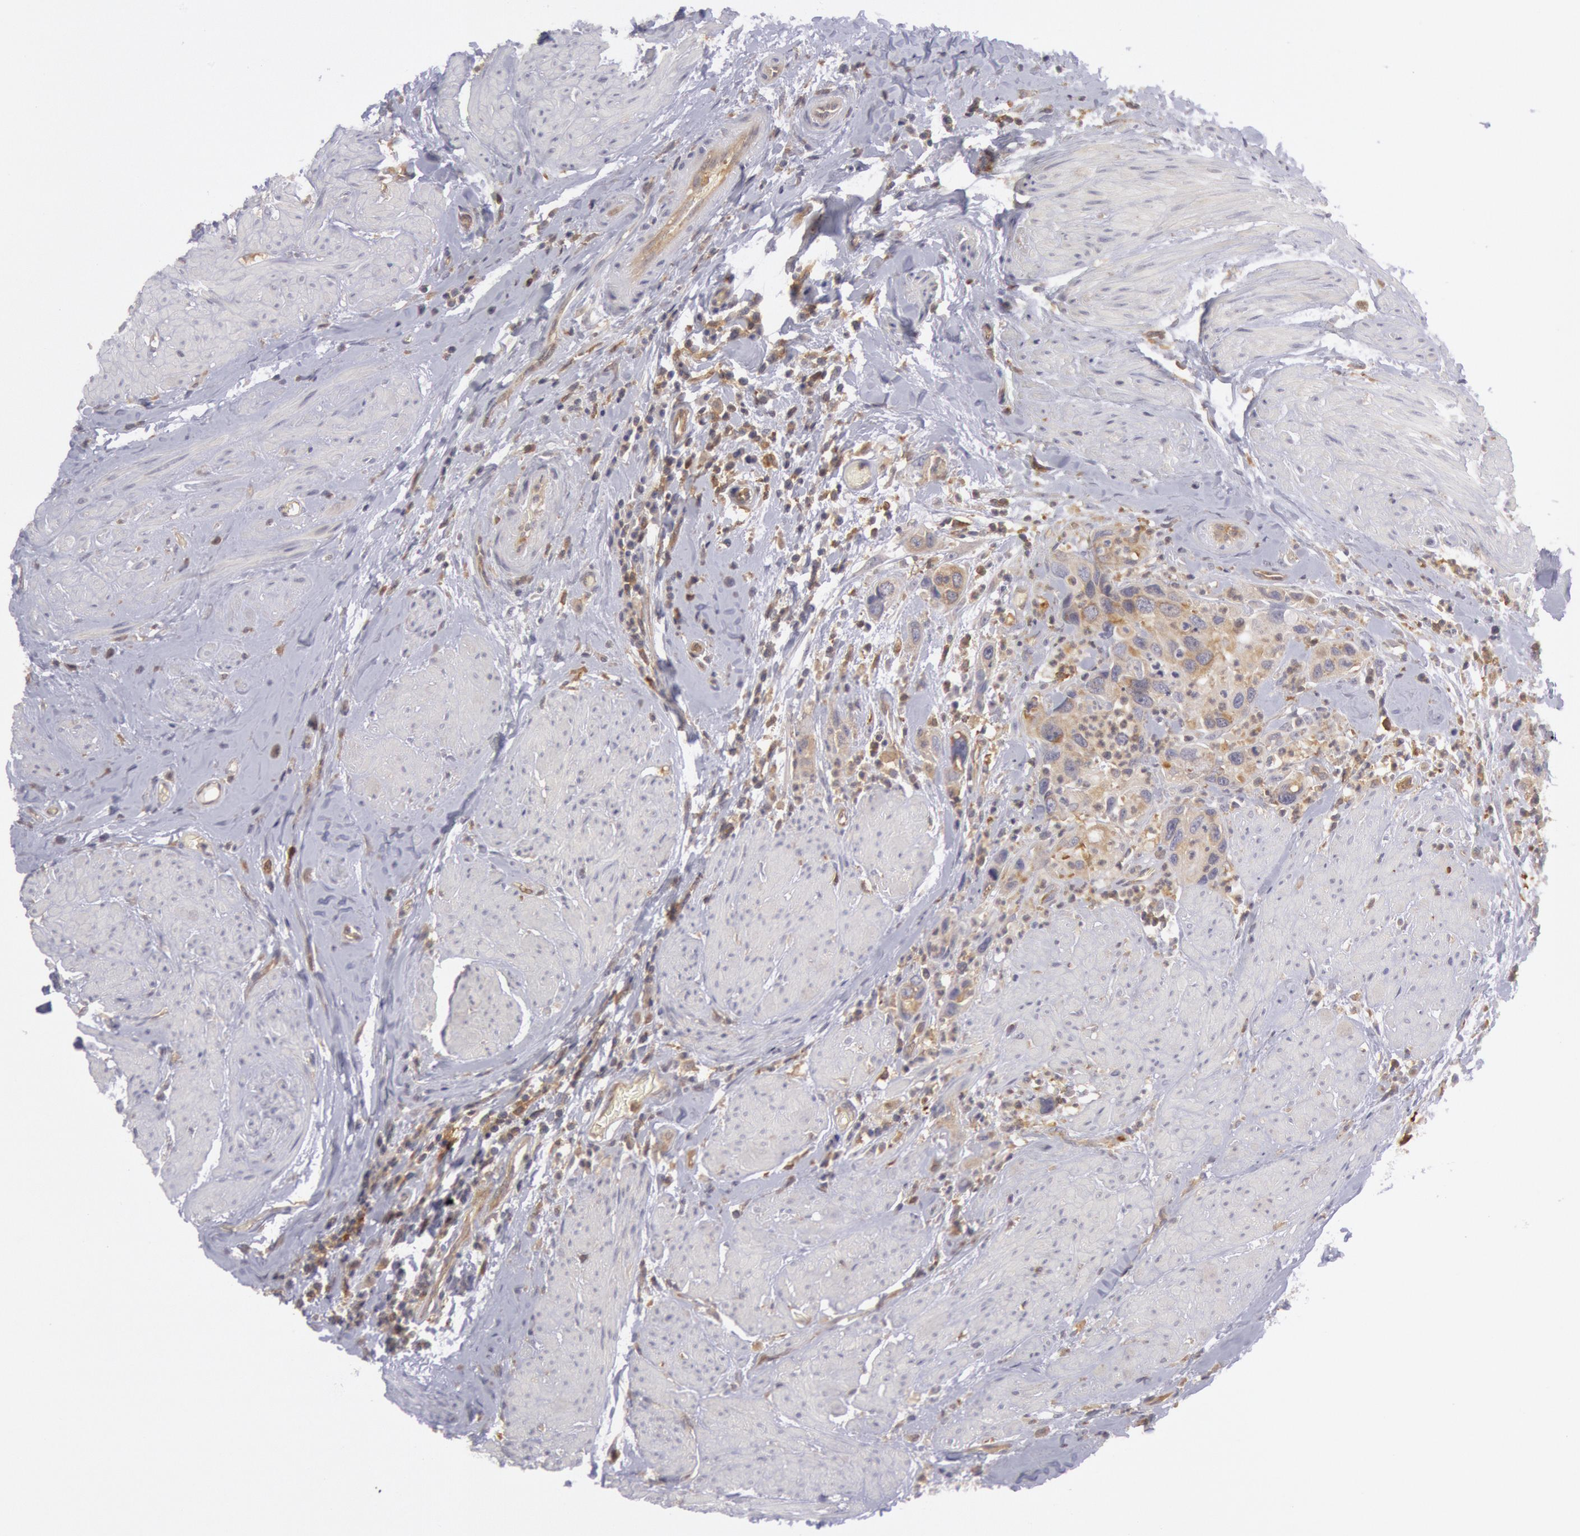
{"staining": {"intensity": "weak", "quantity": ">75%", "location": "cytoplasmic/membranous"}, "tissue": "urothelial cancer", "cell_type": "Tumor cells", "image_type": "cancer", "snomed": [{"axis": "morphology", "description": "Urothelial carcinoma, High grade"}, {"axis": "topography", "description": "Urinary bladder"}], "caption": "DAB (3,3'-diaminobenzidine) immunohistochemical staining of high-grade urothelial carcinoma exhibits weak cytoplasmic/membranous protein expression in approximately >75% of tumor cells.", "gene": "IKBKB", "patient": {"sex": "male", "age": 66}}